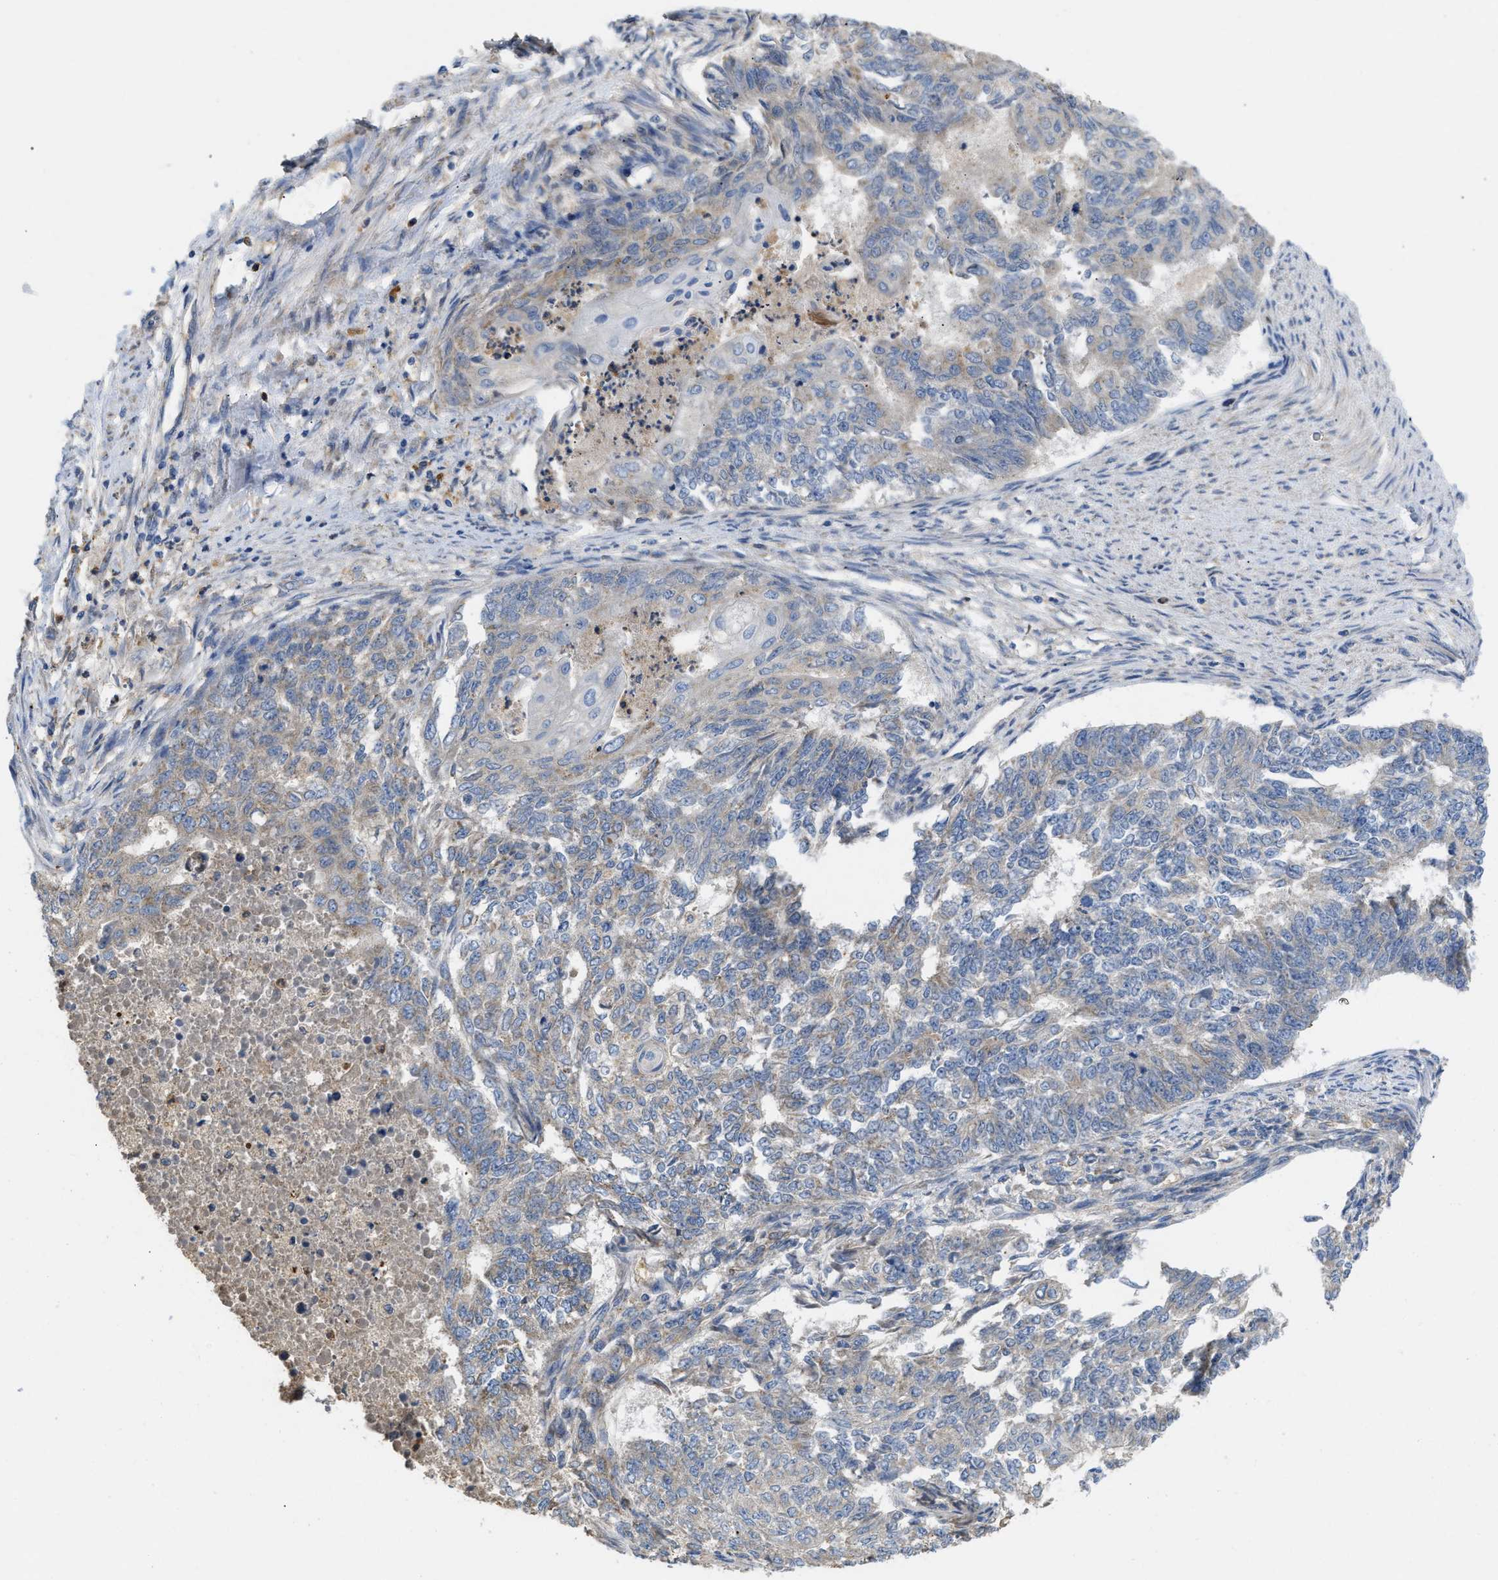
{"staining": {"intensity": "weak", "quantity": "<25%", "location": "cytoplasmic/membranous"}, "tissue": "endometrial cancer", "cell_type": "Tumor cells", "image_type": "cancer", "snomed": [{"axis": "morphology", "description": "Adenocarcinoma, NOS"}, {"axis": "topography", "description": "Endometrium"}], "caption": "Immunohistochemistry histopathology image of endometrial cancer stained for a protein (brown), which shows no positivity in tumor cells.", "gene": "RNF216", "patient": {"sex": "female", "age": 32}}